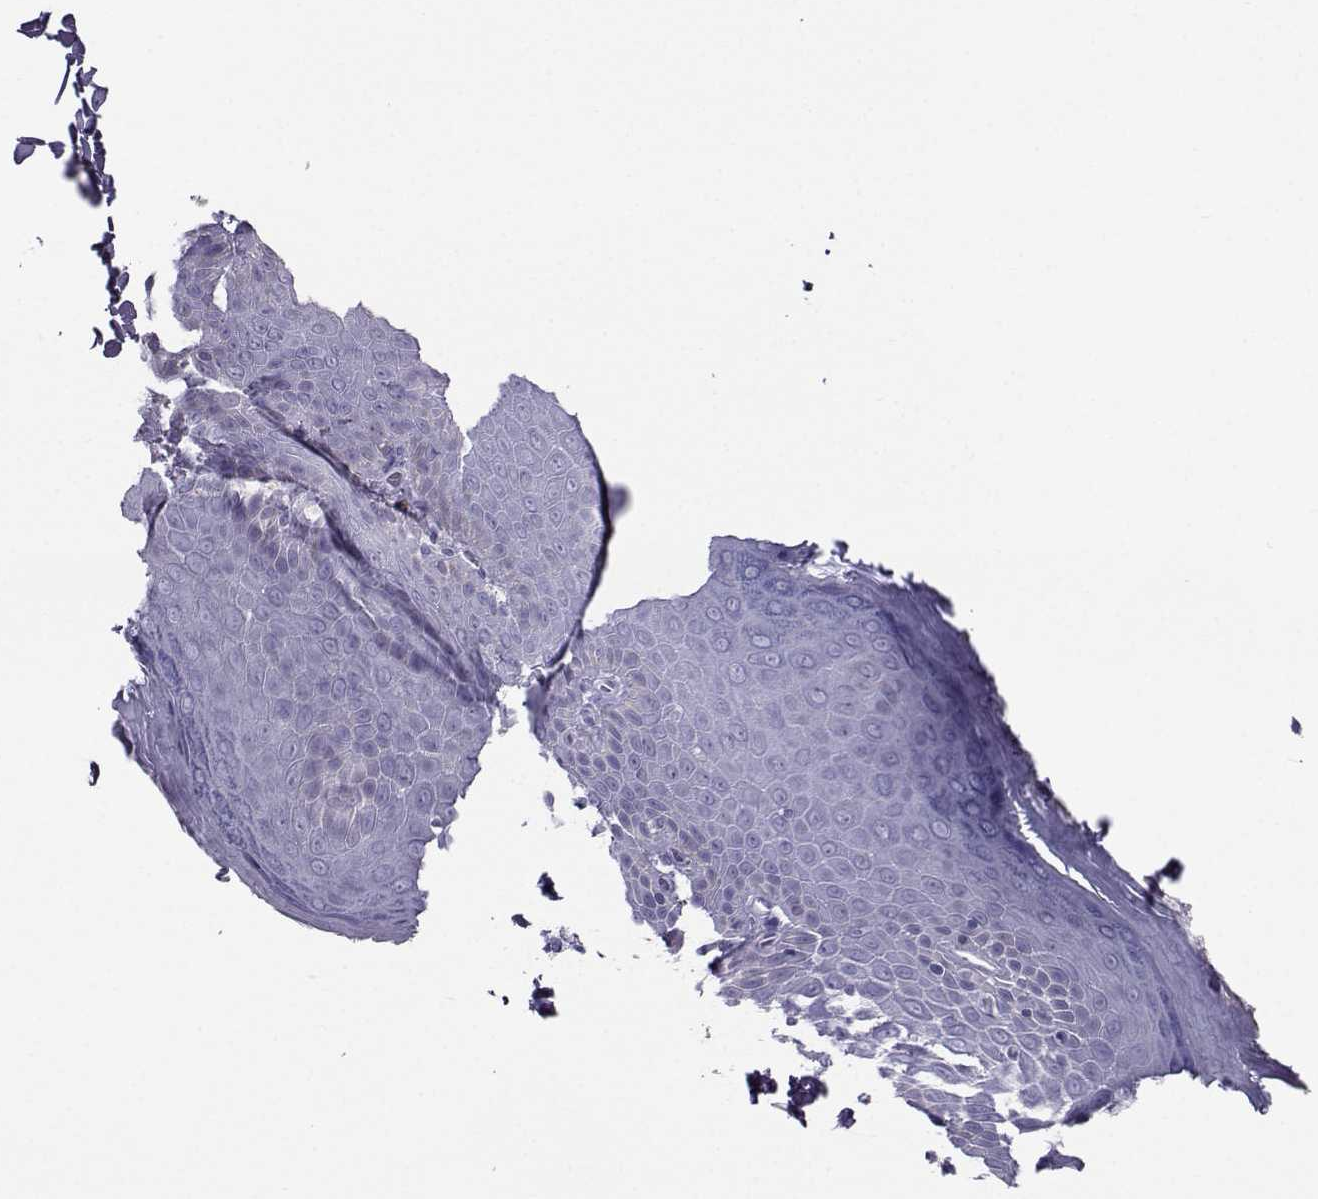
{"staining": {"intensity": "negative", "quantity": "none", "location": "none"}, "tissue": "skin", "cell_type": "Epidermal cells", "image_type": "normal", "snomed": [{"axis": "morphology", "description": "Normal tissue, NOS"}, {"axis": "topography", "description": "Anal"}], "caption": "Human skin stained for a protein using immunohistochemistry shows no staining in epidermal cells.", "gene": "PGK1", "patient": {"sex": "male", "age": 53}}